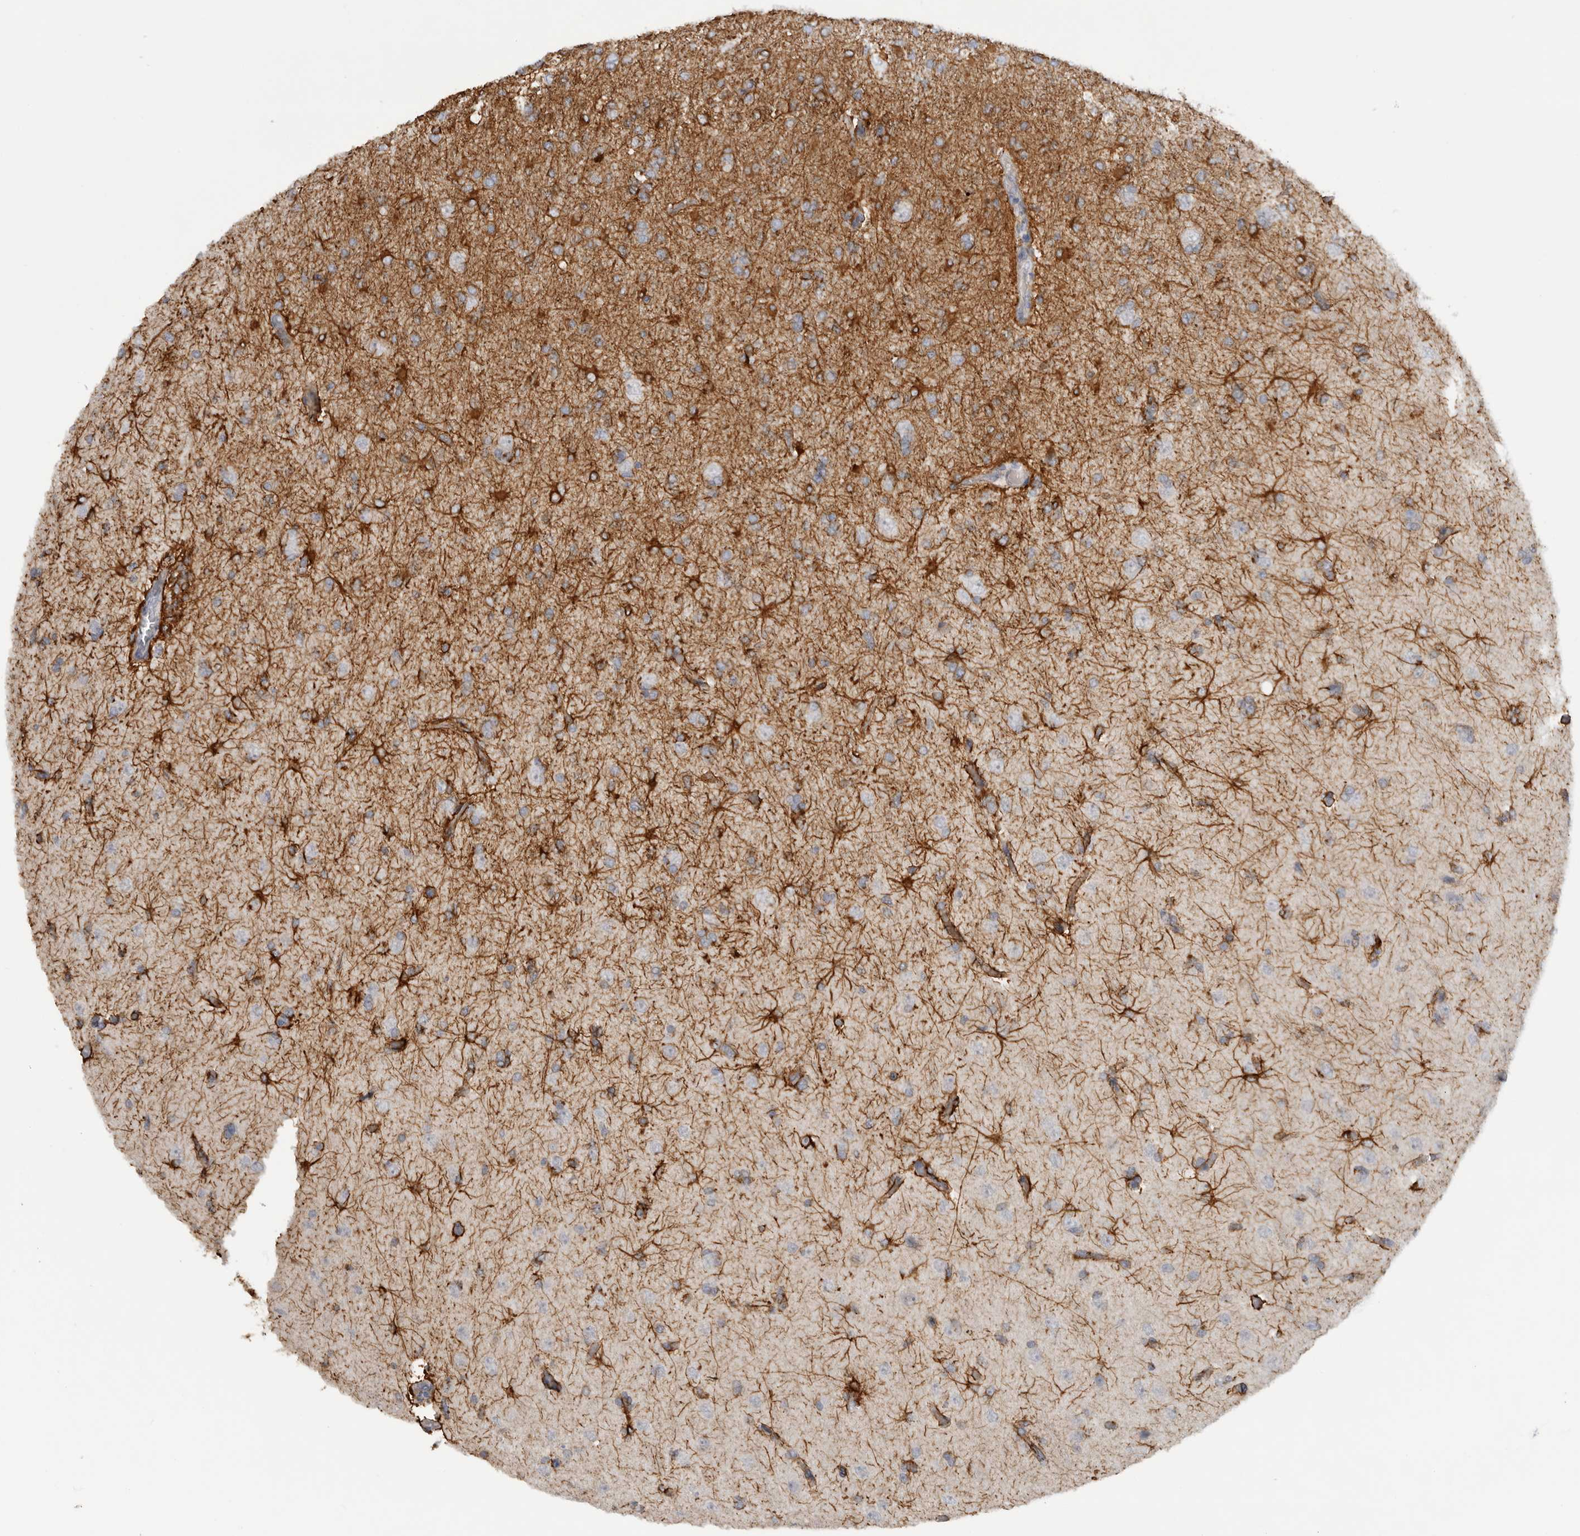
{"staining": {"intensity": "negative", "quantity": "none", "location": "none"}, "tissue": "glioma", "cell_type": "Tumor cells", "image_type": "cancer", "snomed": [{"axis": "morphology", "description": "Glioma, malignant, High grade"}, {"axis": "topography", "description": "Cerebral cortex"}], "caption": "Immunohistochemistry photomicrograph of neoplastic tissue: human glioma stained with DAB (3,3'-diaminobenzidine) exhibits no significant protein staining in tumor cells.", "gene": "DYRK2", "patient": {"sex": "female", "age": 36}}